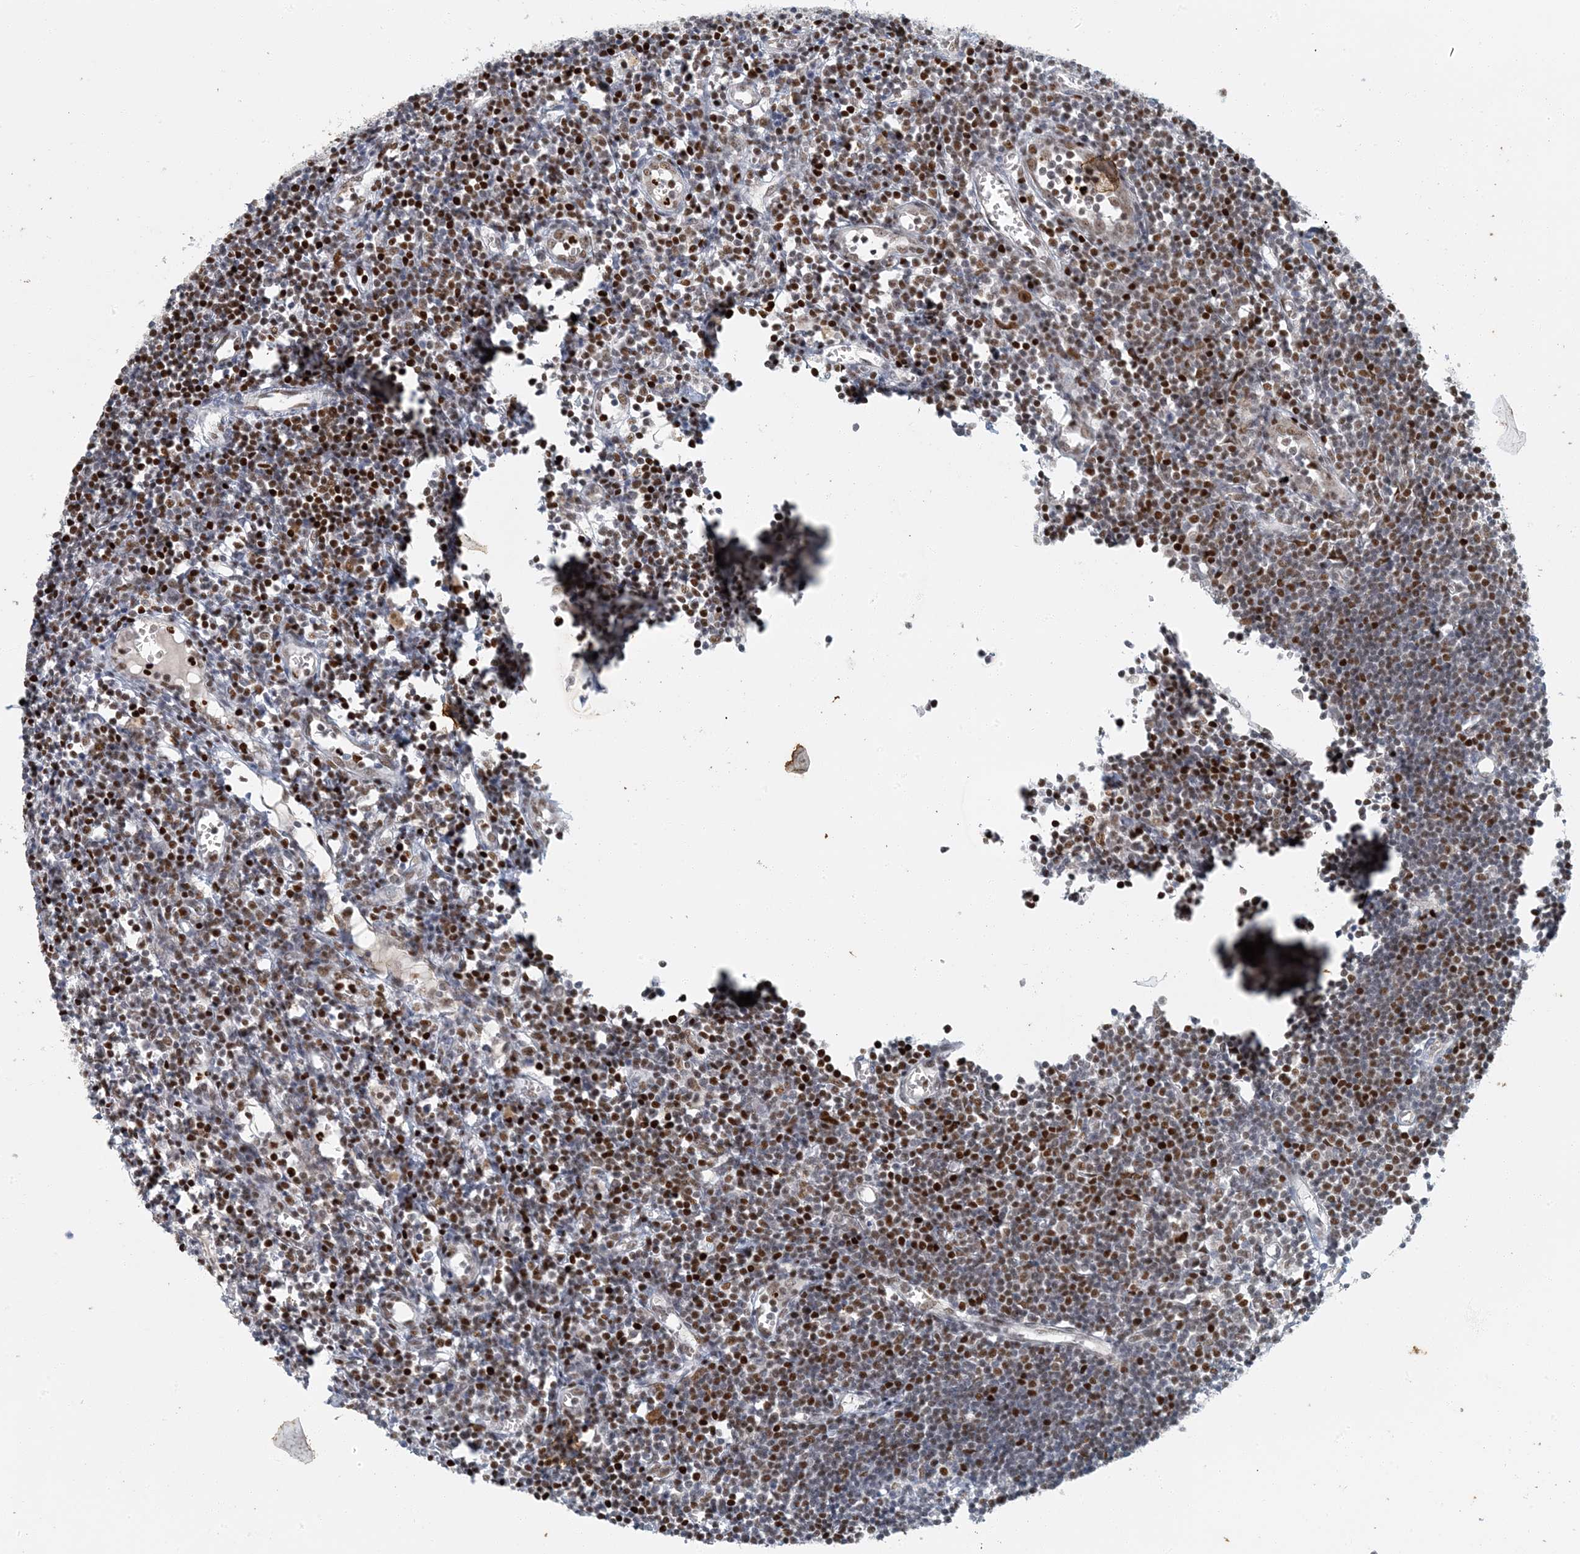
{"staining": {"intensity": "moderate", "quantity": "25%-75%", "location": "nuclear"}, "tissue": "lymph node", "cell_type": "Non-germinal center cells", "image_type": "normal", "snomed": [{"axis": "morphology", "description": "Normal tissue, NOS"}, {"axis": "morphology", "description": "Malignant melanoma, Metastatic site"}, {"axis": "topography", "description": "Lymph node"}], "caption": "Benign lymph node was stained to show a protein in brown. There is medium levels of moderate nuclear staining in about 25%-75% of non-germinal center cells.", "gene": "AK9", "patient": {"sex": "male", "age": 41}}